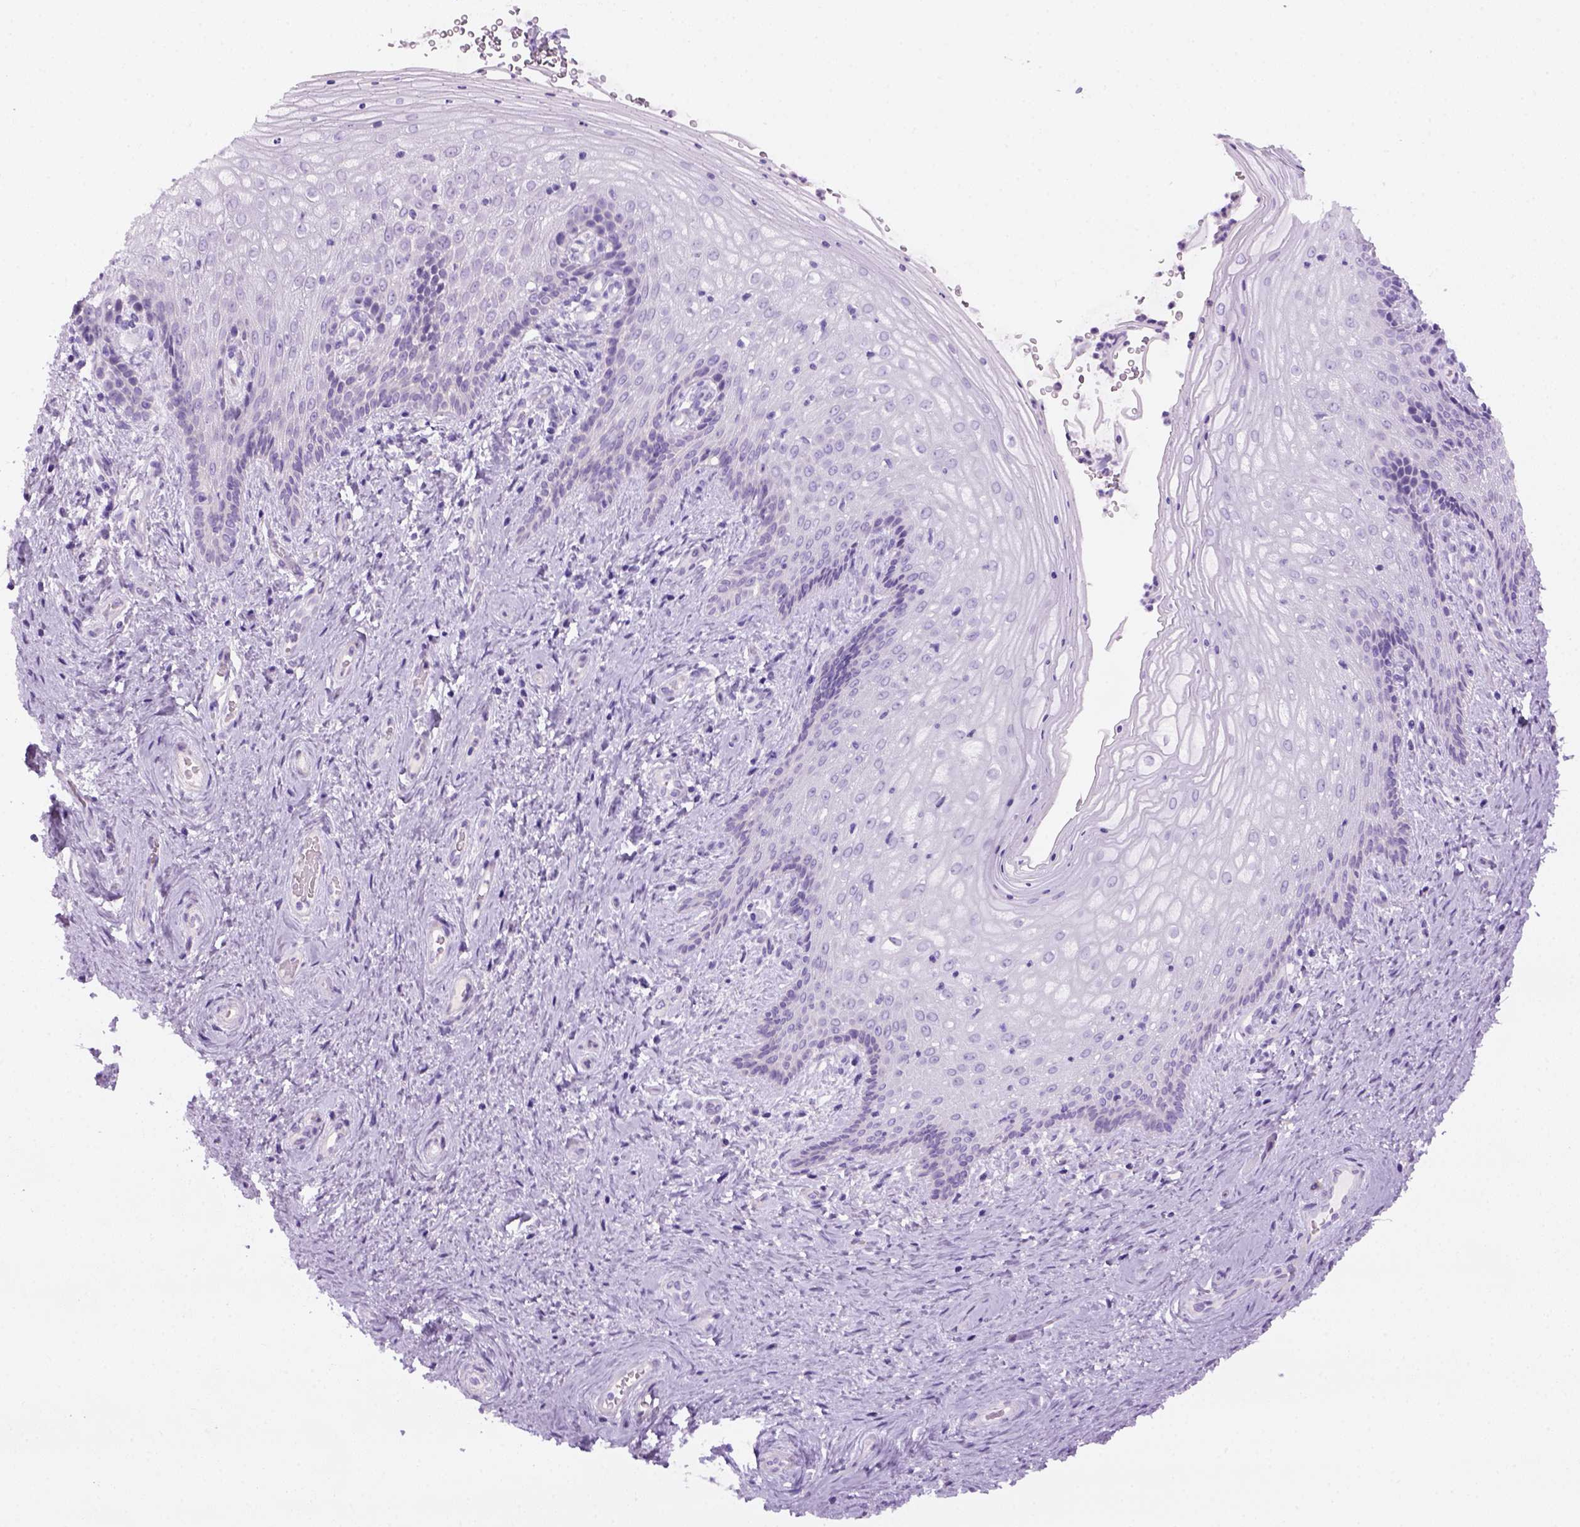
{"staining": {"intensity": "negative", "quantity": "none", "location": "none"}, "tissue": "vagina", "cell_type": "Squamous epithelial cells", "image_type": "normal", "snomed": [{"axis": "morphology", "description": "Normal tissue, NOS"}, {"axis": "topography", "description": "Vagina"}], "caption": "Squamous epithelial cells show no significant protein expression in benign vagina. (IHC, brightfield microscopy, high magnification).", "gene": "DNAH11", "patient": {"sex": "female", "age": 45}}